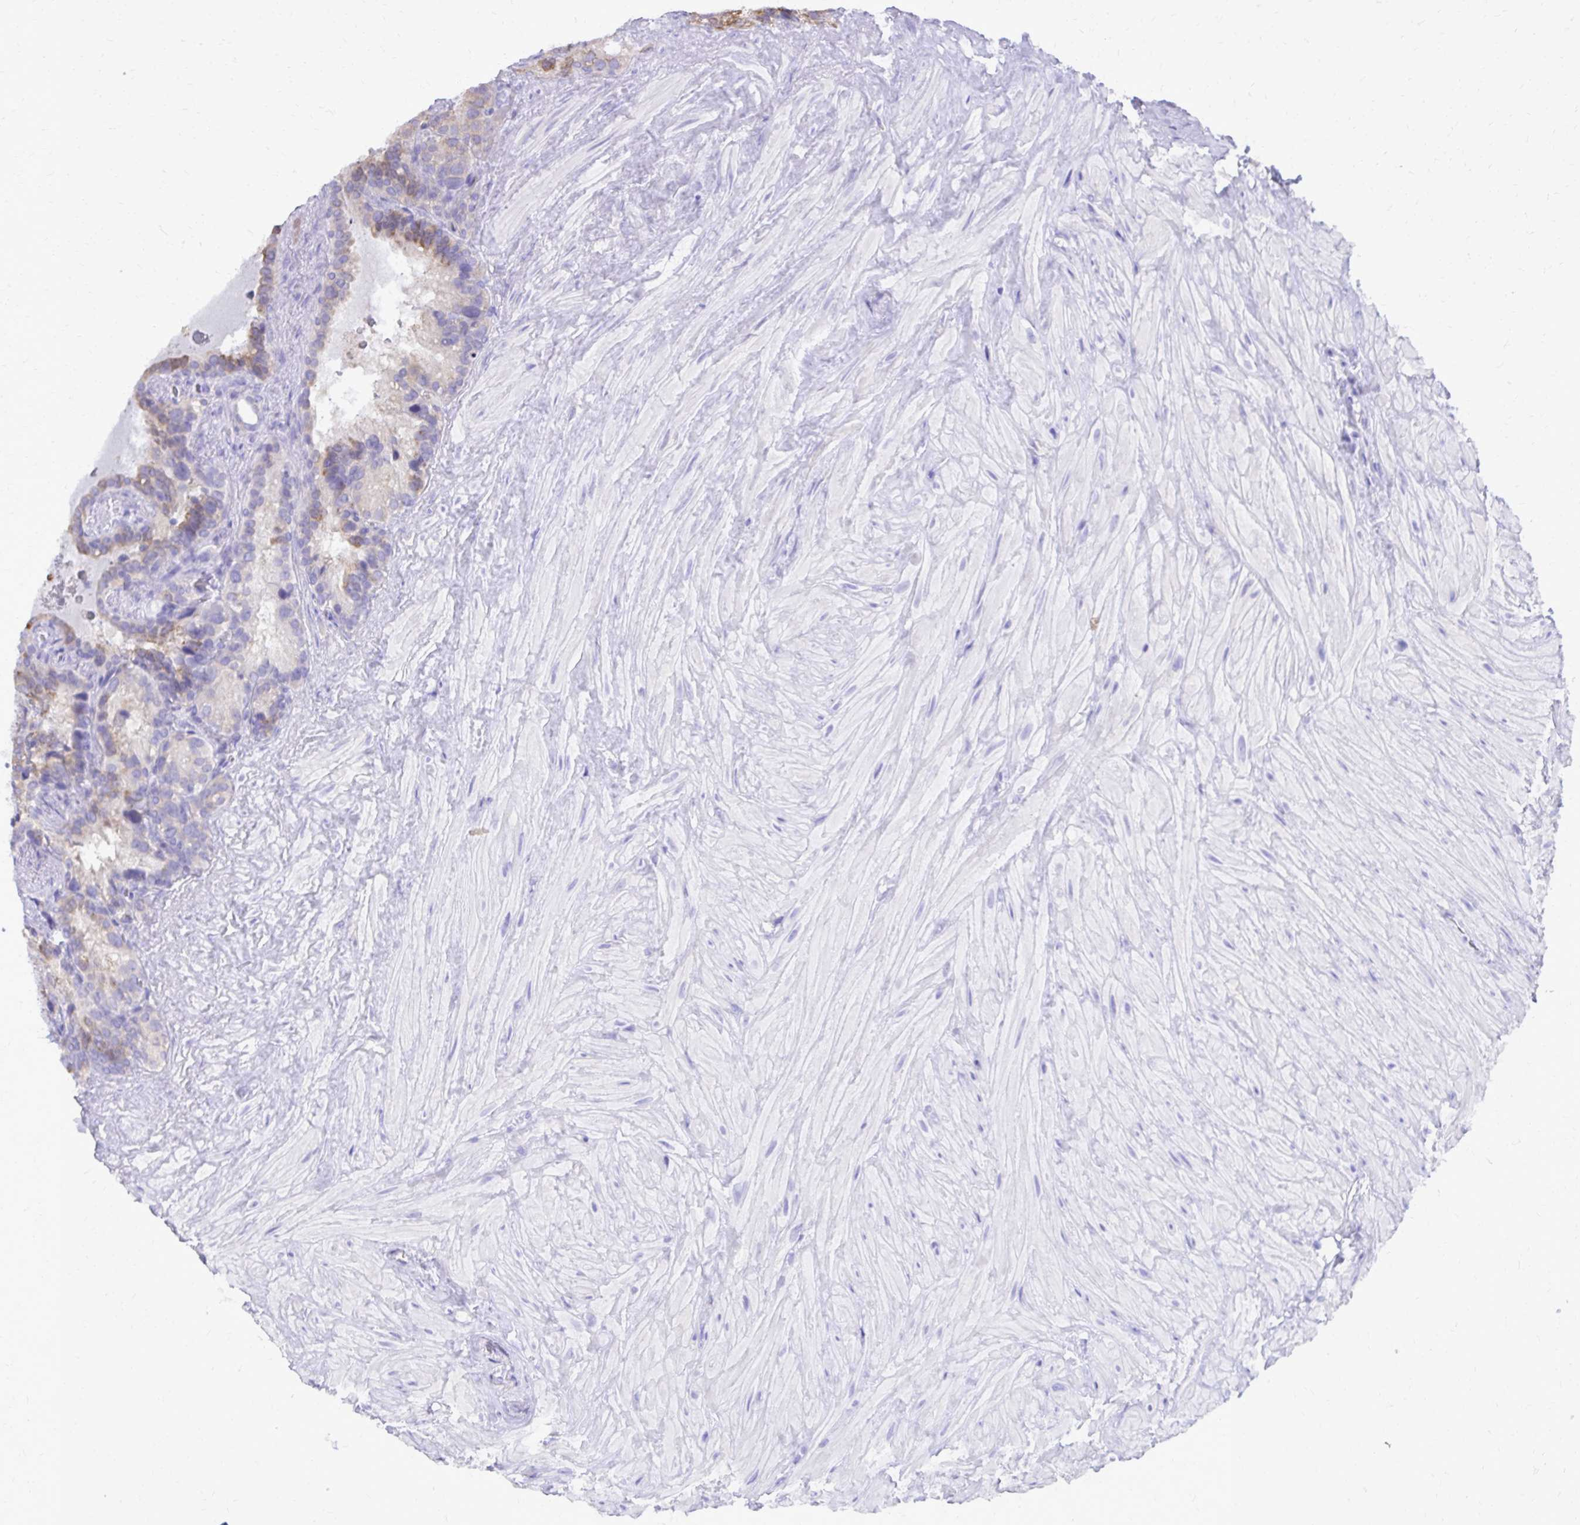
{"staining": {"intensity": "weak", "quantity": "<25%", "location": "cytoplasmic/membranous"}, "tissue": "seminal vesicle", "cell_type": "Glandular cells", "image_type": "normal", "snomed": [{"axis": "morphology", "description": "Normal tissue, NOS"}, {"axis": "topography", "description": "Seminal veicle"}], "caption": "This is an IHC micrograph of unremarkable seminal vesicle. There is no expression in glandular cells.", "gene": "CAT", "patient": {"sex": "male", "age": 60}}